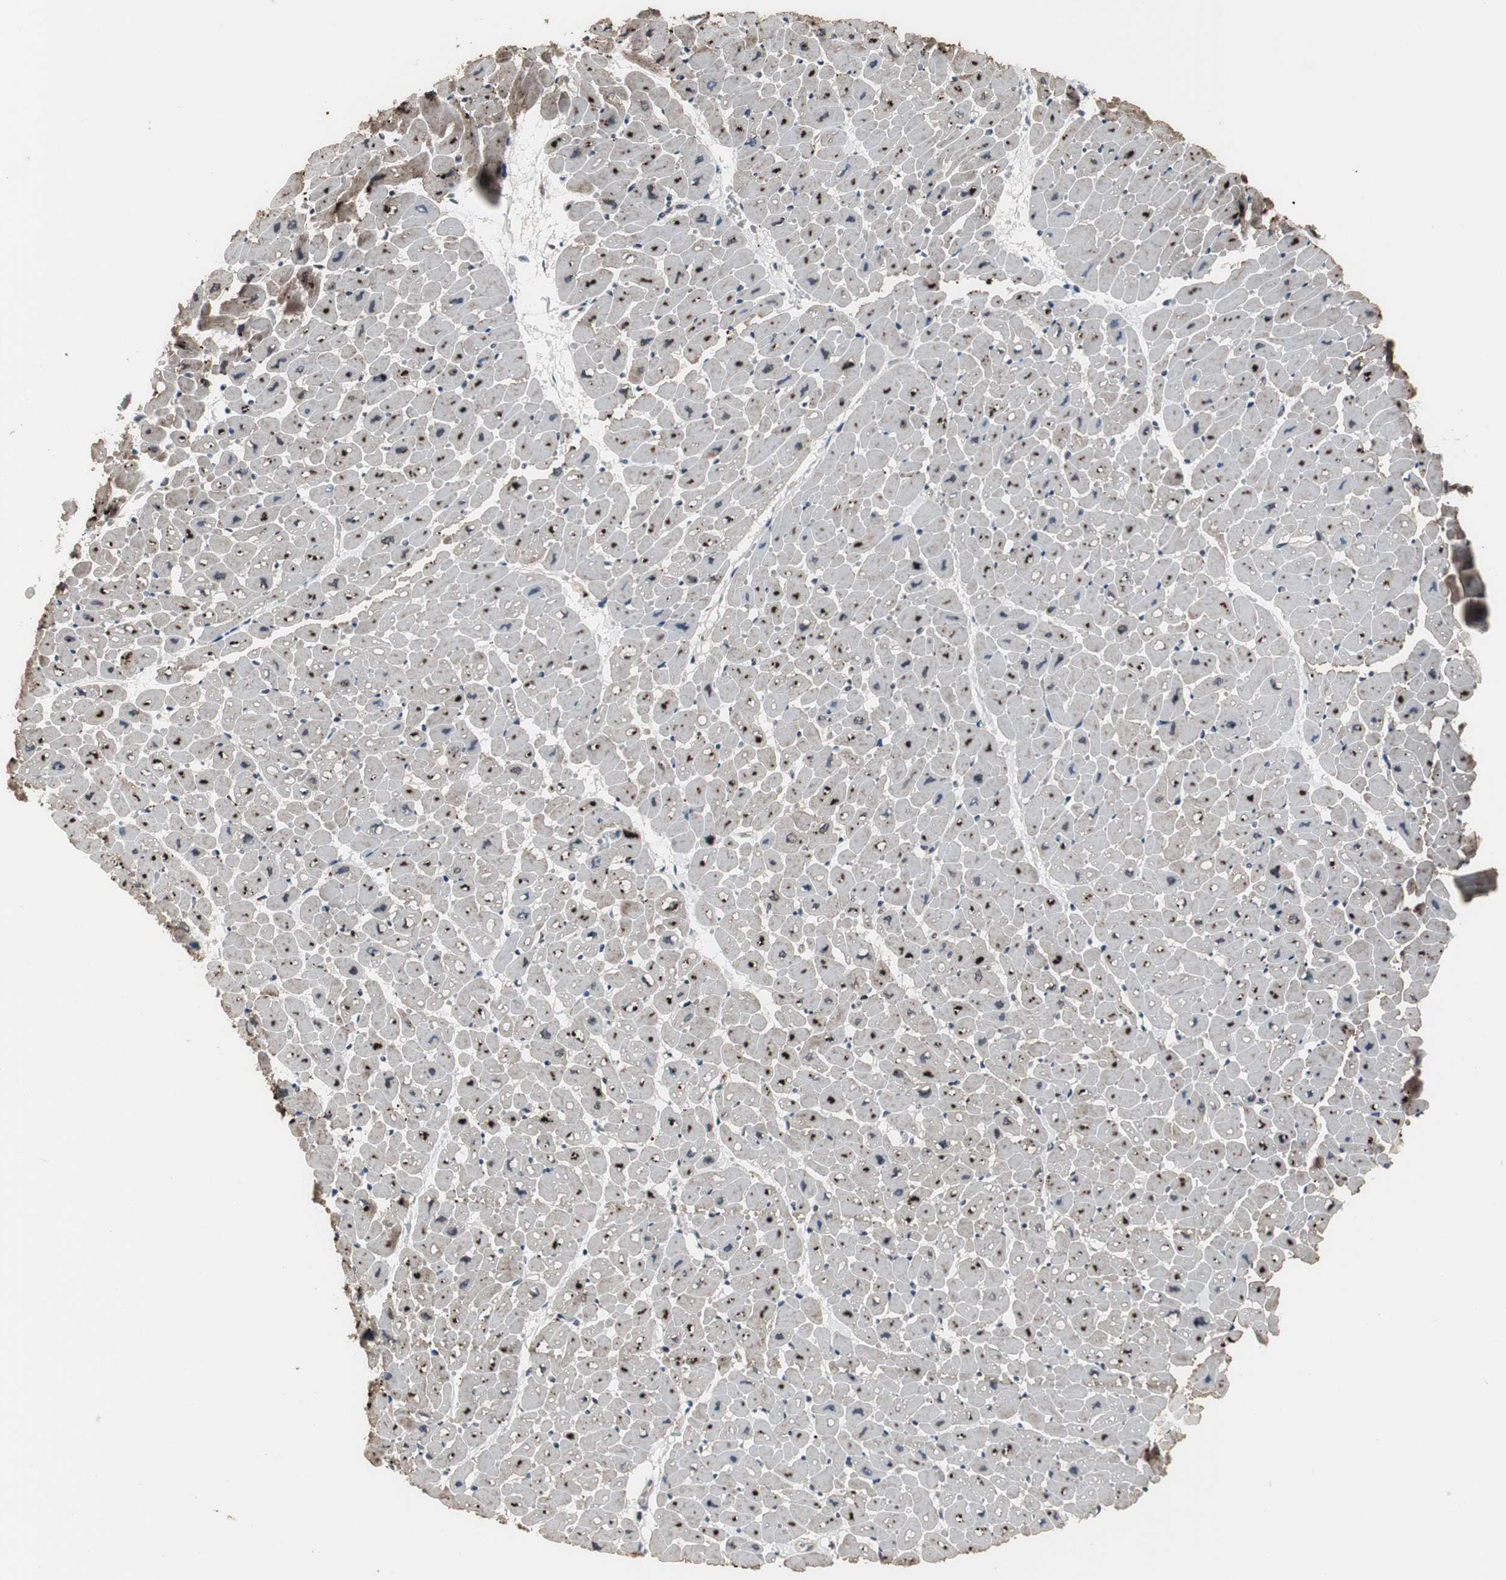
{"staining": {"intensity": "strong", "quantity": ">75%", "location": "cytoplasmic/membranous"}, "tissue": "heart muscle", "cell_type": "Cardiomyocytes", "image_type": "normal", "snomed": [{"axis": "morphology", "description": "Normal tissue, NOS"}, {"axis": "topography", "description": "Heart"}], "caption": "An image of human heart muscle stained for a protein exhibits strong cytoplasmic/membranous brown staining in cardiomyocytes. (DAB IHC, brown staining for protein, blue staining for nuclei).", "gene": "MRPL40", "patient": {"sex": "male", "age": 45}}